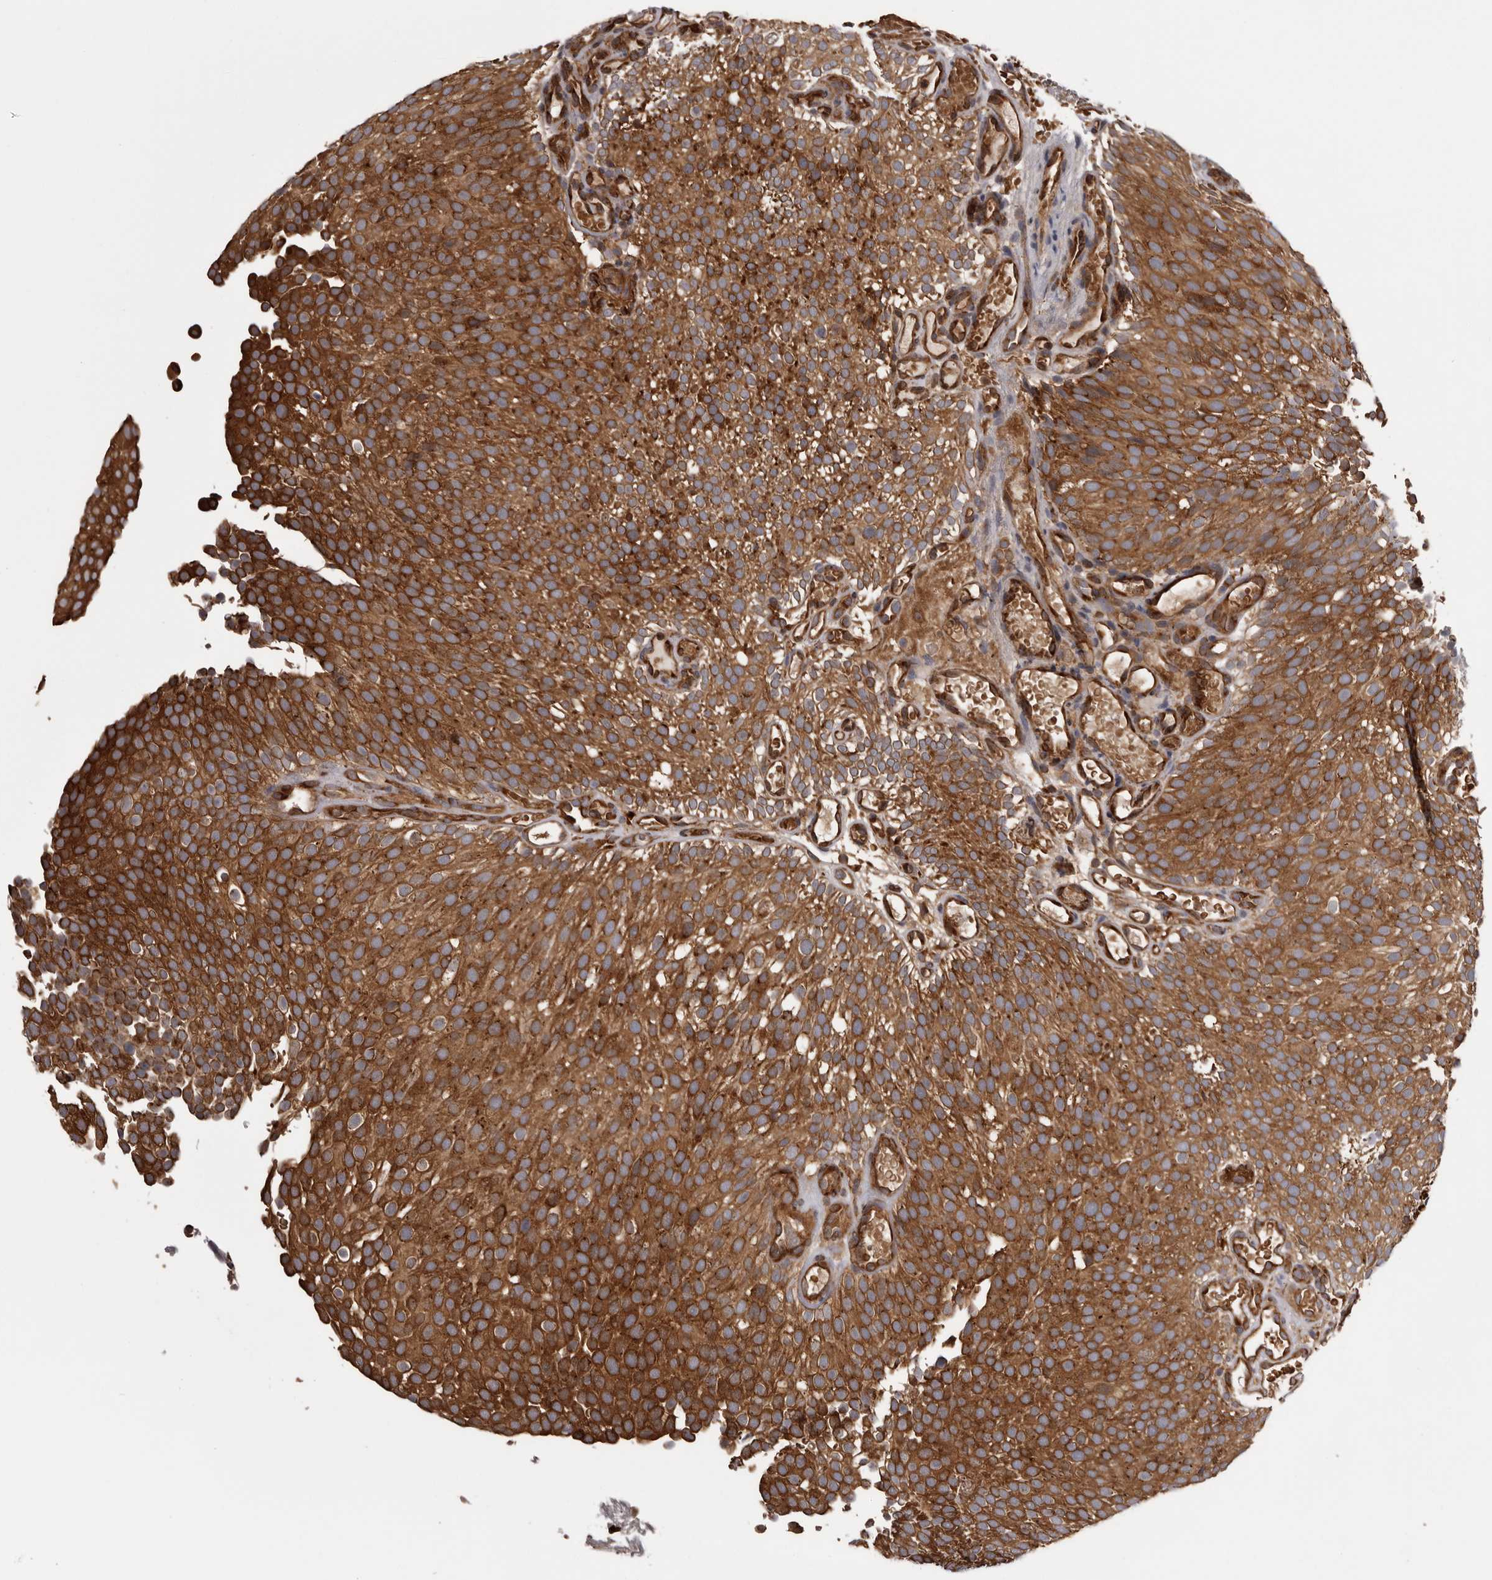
{"staining": {"intensity": "strong", "quantity": ">75%", "location": "cytoplasmic/membranous"}, "tissue": "urothelial cancer", "cell_type": "Tumor cells", "image_type": "cancer", "snomed": [{"axis": "morphology", "description": "Urothelial carcinoma, Low grade"}, {"axis": "topography", "description": "Urinary bladder"}], "caption": "Immunohistochemistry (IHC) (DAB (3,3'-diaminobenzidine)) staining of urothelial cancer displays strong cytoplasmic/membranous protein positivity in approximately >75% of tumor cells.", "gene": "DARS1", "patient": {"sex": "male", "age": 78}}